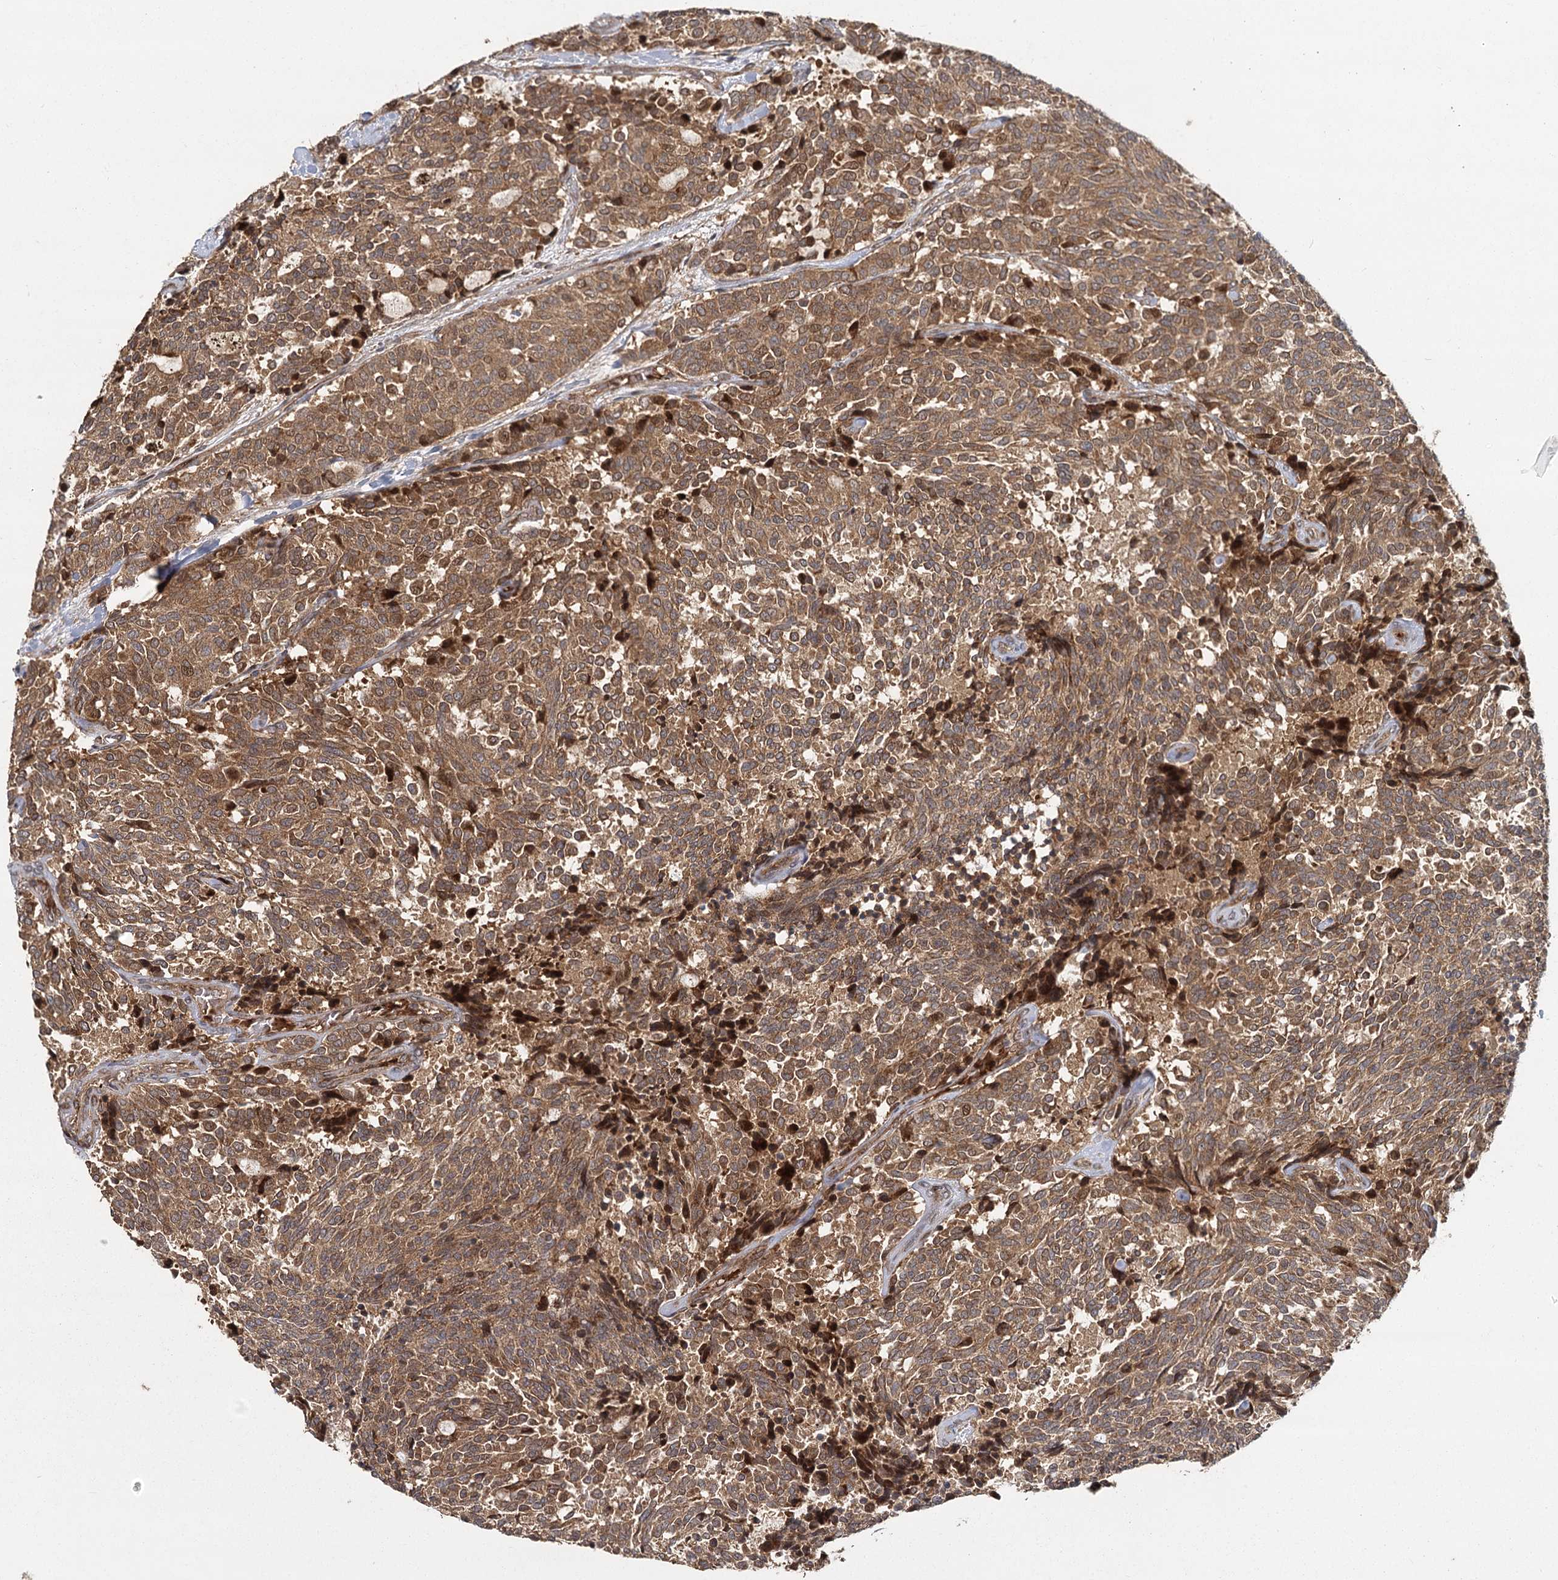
{"staining": {"intensity": "moderate", "quantity": ">75%", "location": "cytoplasmic/membranous"}, "tissue": "carcinoid", "cell_type": "Tumor cells", "image_type": "cancer", "snomed": [{"axis": "morphology", "description": "Carcinoid, malignant, NOS"}, {"axis": "topography", "description": "Pancreas"}], "caption": "The image shows immunohistochemical staining of carcinoid. There is moderate cytoplasmic/membranous staining is seen in approximately >75% of tumor cells.", "gene": "RAPGEF6", "patient": {"sex": "female", "age": 54}}